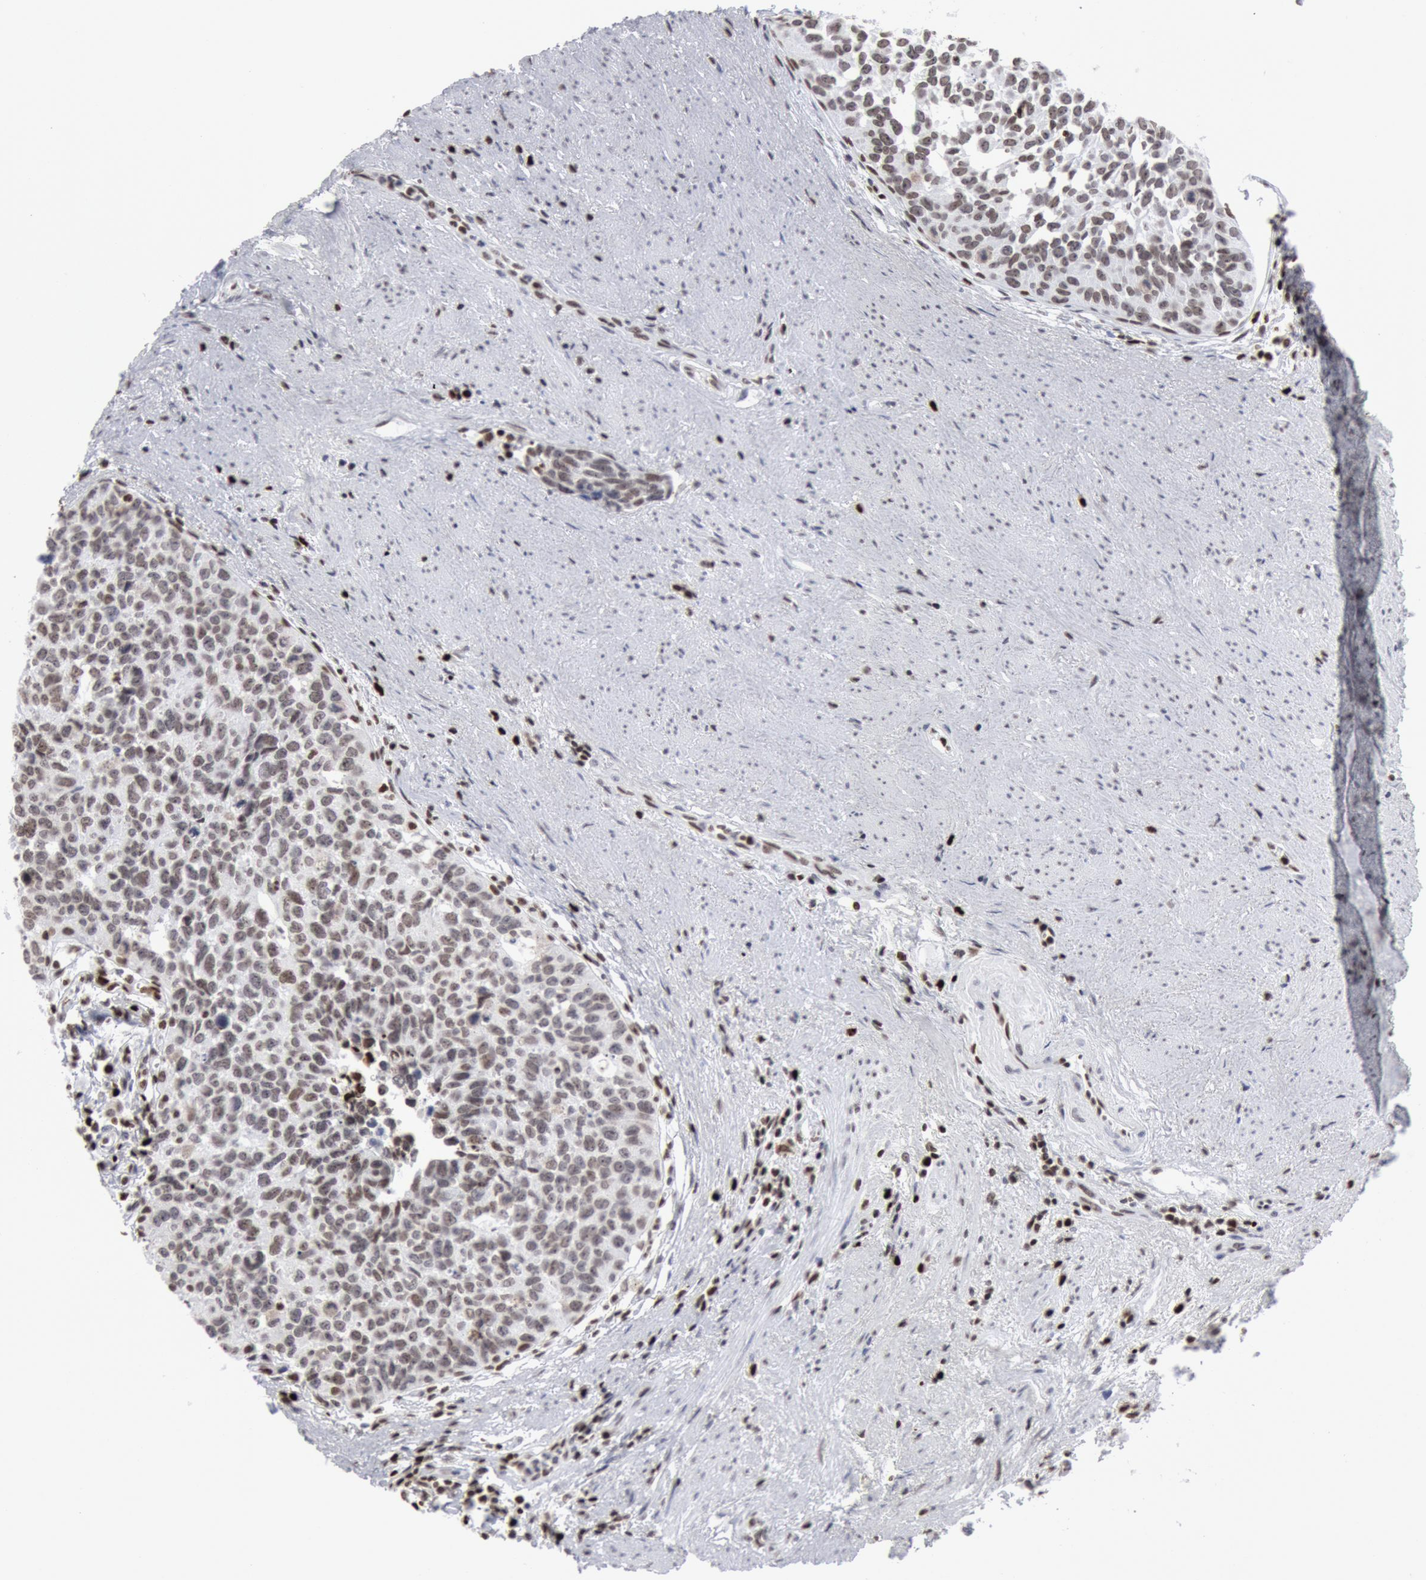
{"staining": {"intensity": "weak", "quantity": "<25%", "location": "nuclear"}, "tissue": "urothelial cancer", "cell_type": "Tumor cells", "image_type": "cancer", "snomed": [{"axis": "morphology", "description": "Urothelial carcinoma, High grade"}, {"axis": "topography", "description": "Urinary bladder"}], "caption": "There is no significant expression in tumor cells of urothelial carcinoma (high-grade).", "gene": "SUB1", "patient": {"sex": "male", "age": 81}}